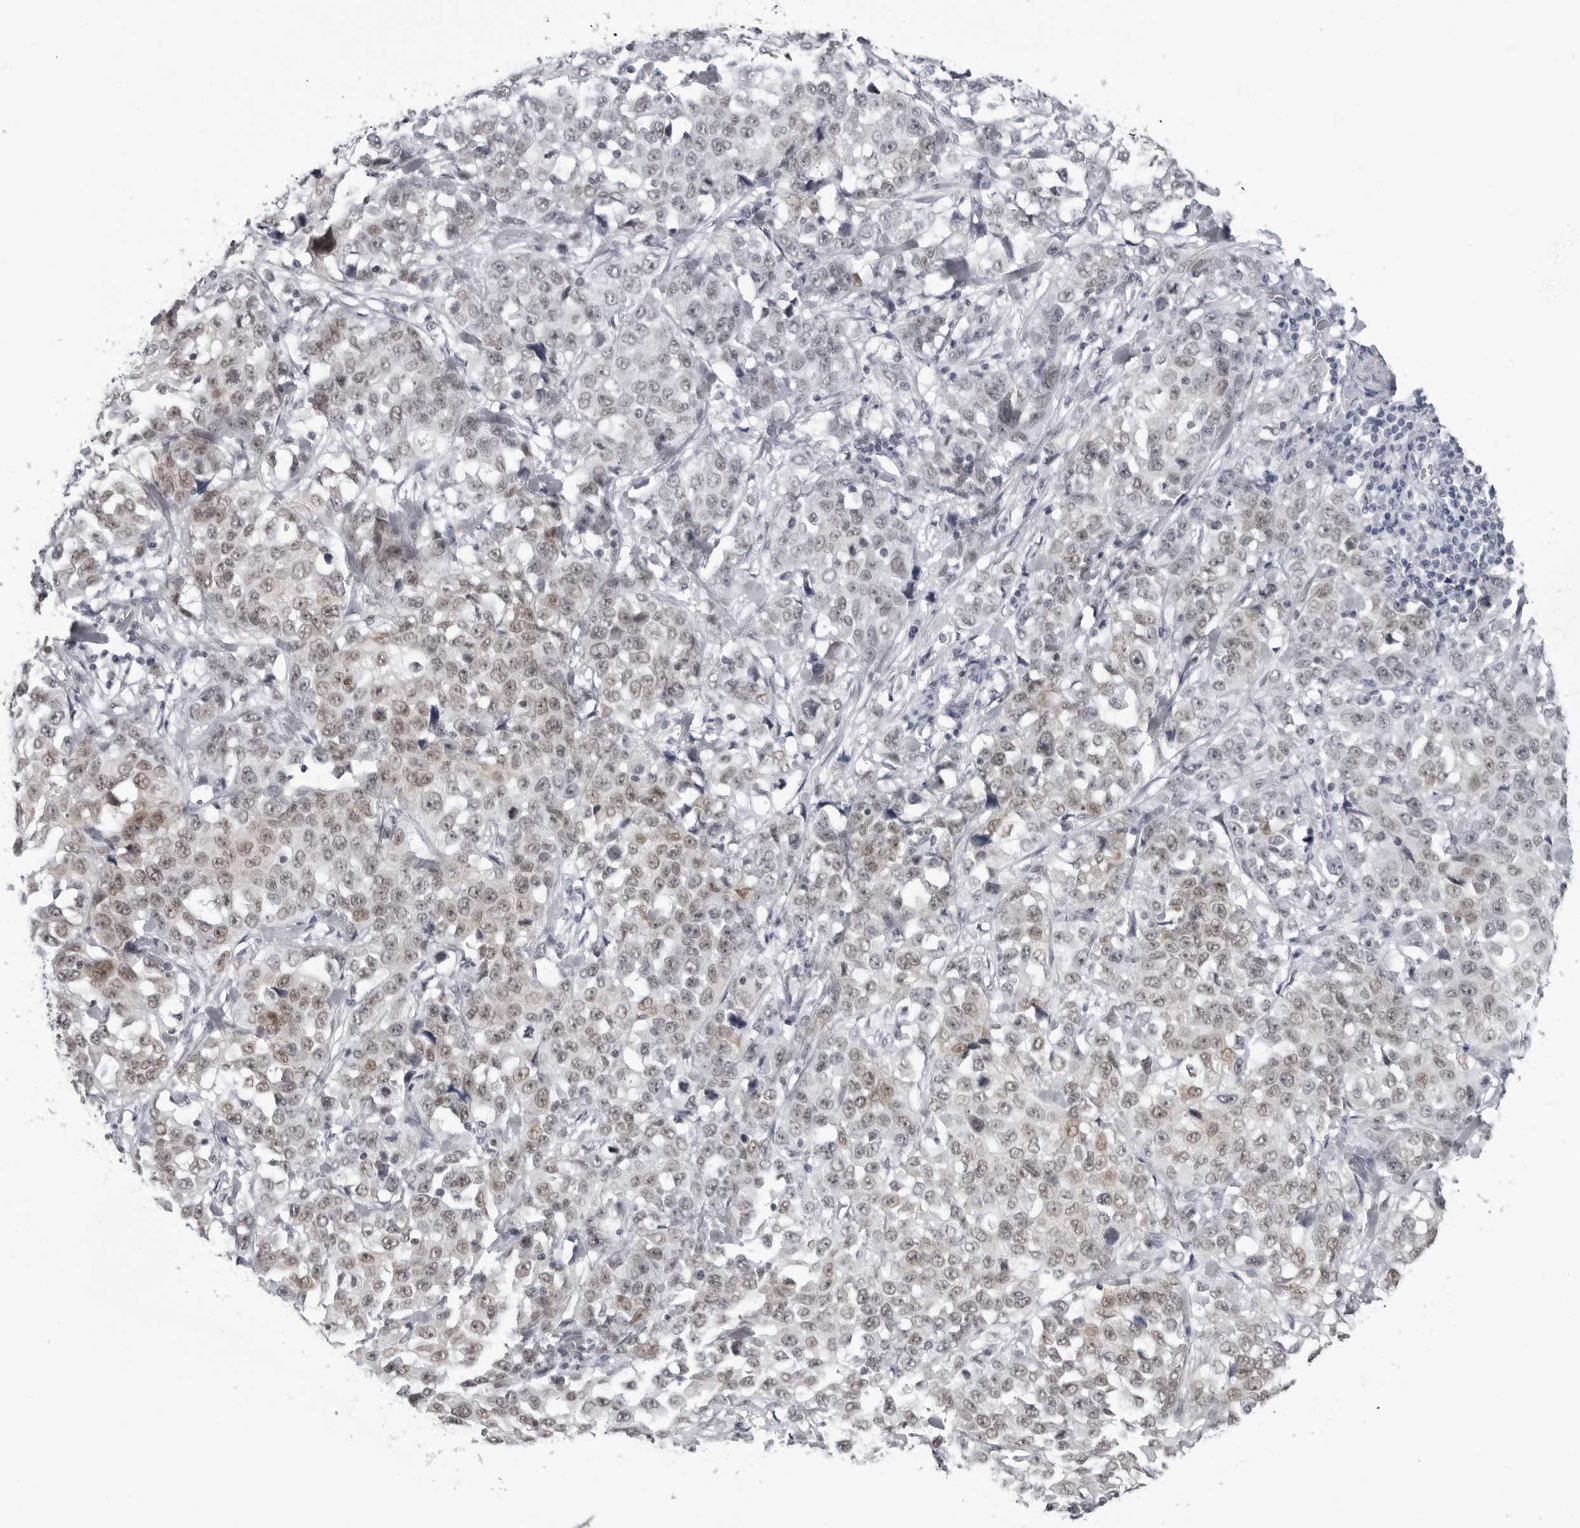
{"staining": {"intensity": "weak", "quantity": ">75%", "location": "nuclear"}, "tissue": "stomach cancer", "cell_type": "Tumor cells", "image_type": "cancer", "snomed": [{"axis": "morphology", "description": "Normal tissue, NOS"}, {"axis": "morphology", "description": "Adenocarcinoma, NOS"}, {"axis": "topography", "description": "Stomach"}], "caption": "A micrograph of adenocarcinoma (stomach) stained for a protein reveals weak nuclear brown staining in tumor cells. (Brightfield microscopy of DAB IHC at high magnification).", "gene": "ESPN", "patient": {"sex": "male", "age": 48}}